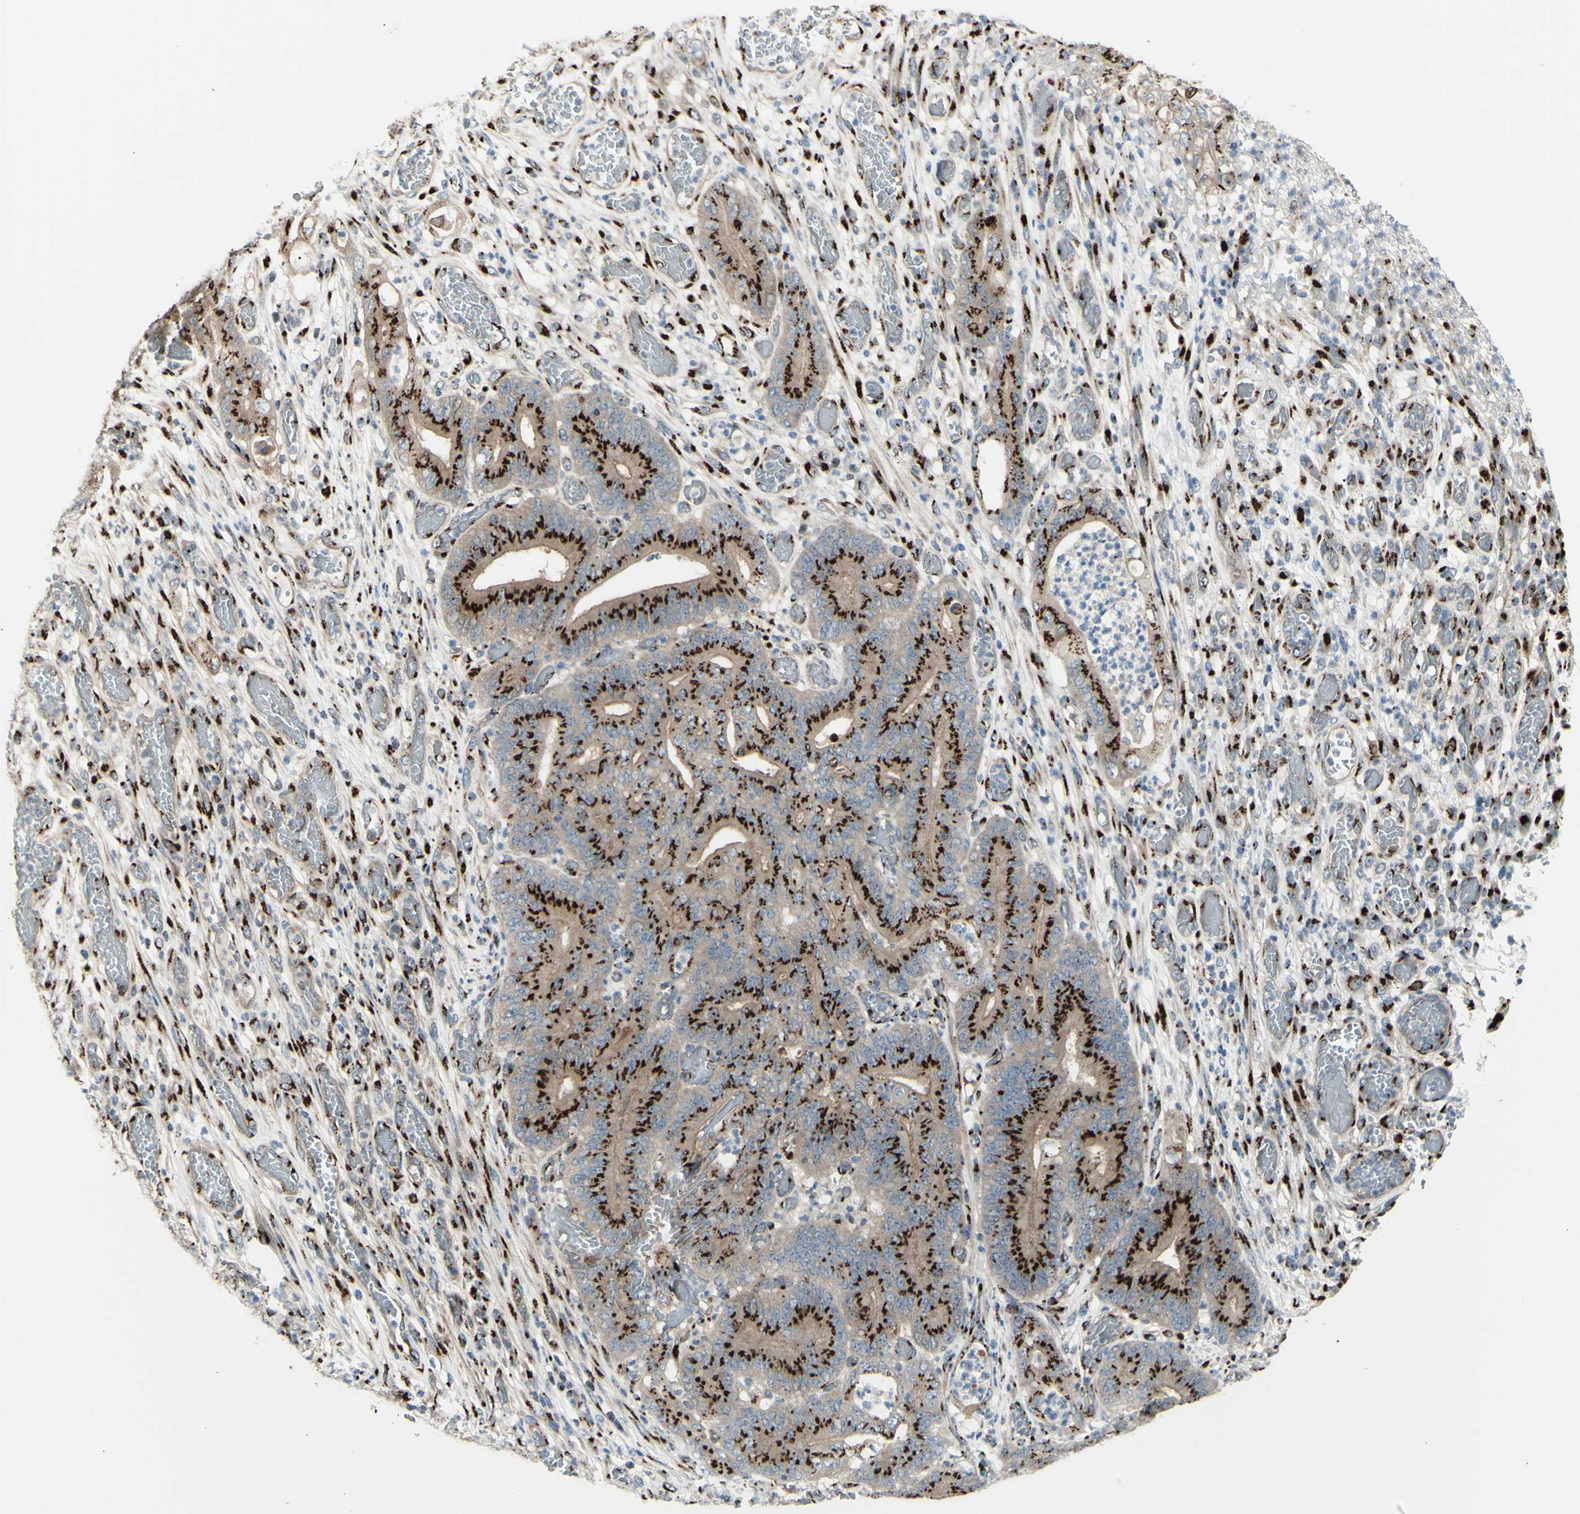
{"staining": {"intensity": "moderate", "quantity": ">75%", "location": "cytoplasmic/membranous"}, "tissue": "stomach cancer", "cell_type": "Tumor cells", "image_type": "cancer", "snomed": [{"axis": "morphology", "description": "Adenocarcinoma, NOS"}, {"axis": "topography", "description": "Stomach"}], "caption": "Brown immunohistochemical staining in stomach cancer displays moderate cytoplasmic/membranous staining in approximately >75% of tumor cells. Ihc stains the protein in brown and the nuclei are stained blue.", "gene": "BPNT2", "patient": {"sex": "female", "age": 73}}